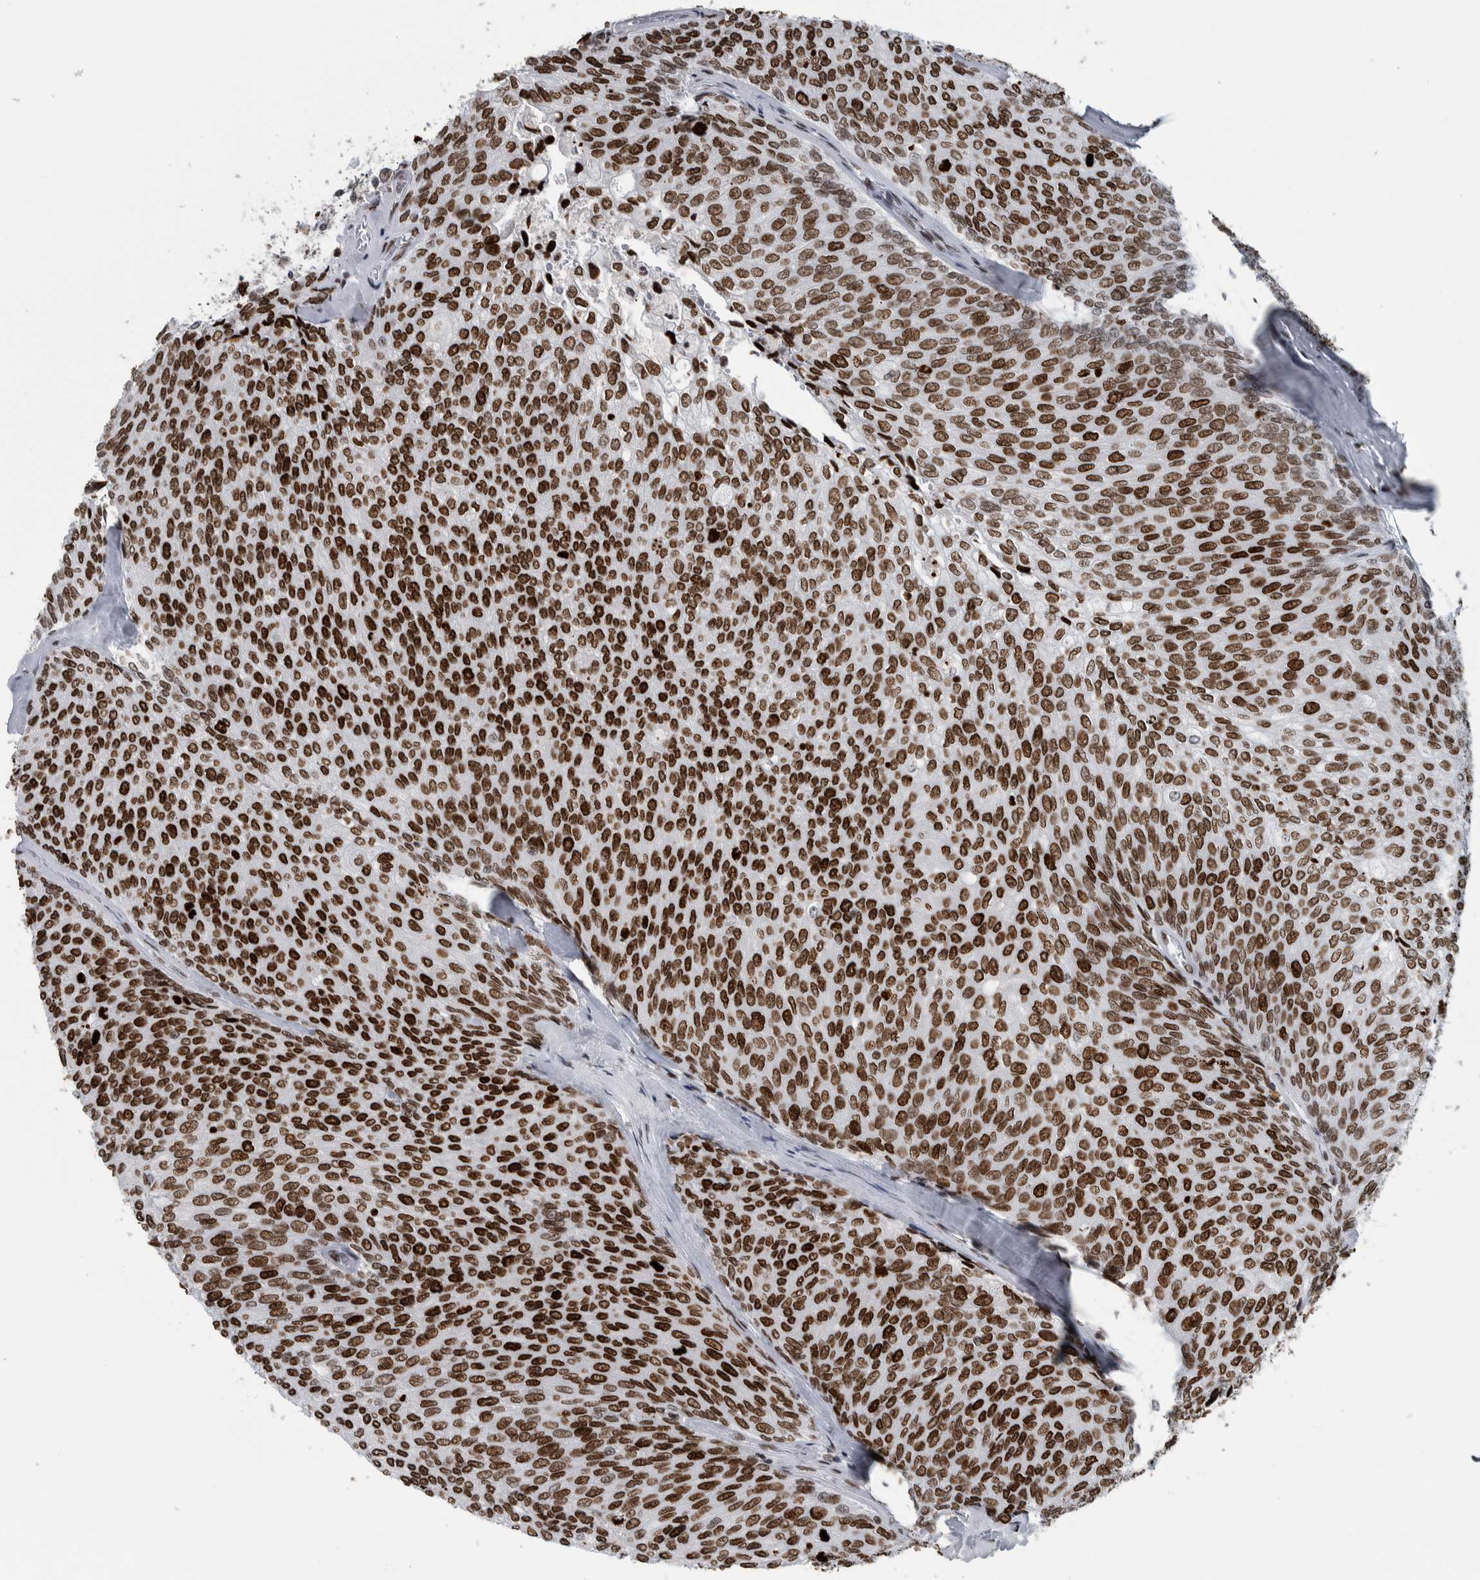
{"staining": {"intensity": "strong", "quantity": ">75%", "location": "nuclear"}, "tissue": "urothelial cancer", "cell_type": "Tumor cells", "image_type": "cancer", "snomed": [{"axis": "morphology", "description": "Urothelial carcinoma, Low grade"}, {"axis": "topography", "description": "Urinary bladder"}], "caption": "The immunohistochemical stain highlights strong nuclear expression in tumor cells of urothelial cancer tissue. (Stains: DAB in brown, nuclei in blue, Microscopy: brightfield microscopy at high magnification).", "gene": "TOP2B", "patient": {"sex": "female", "age": 79}}